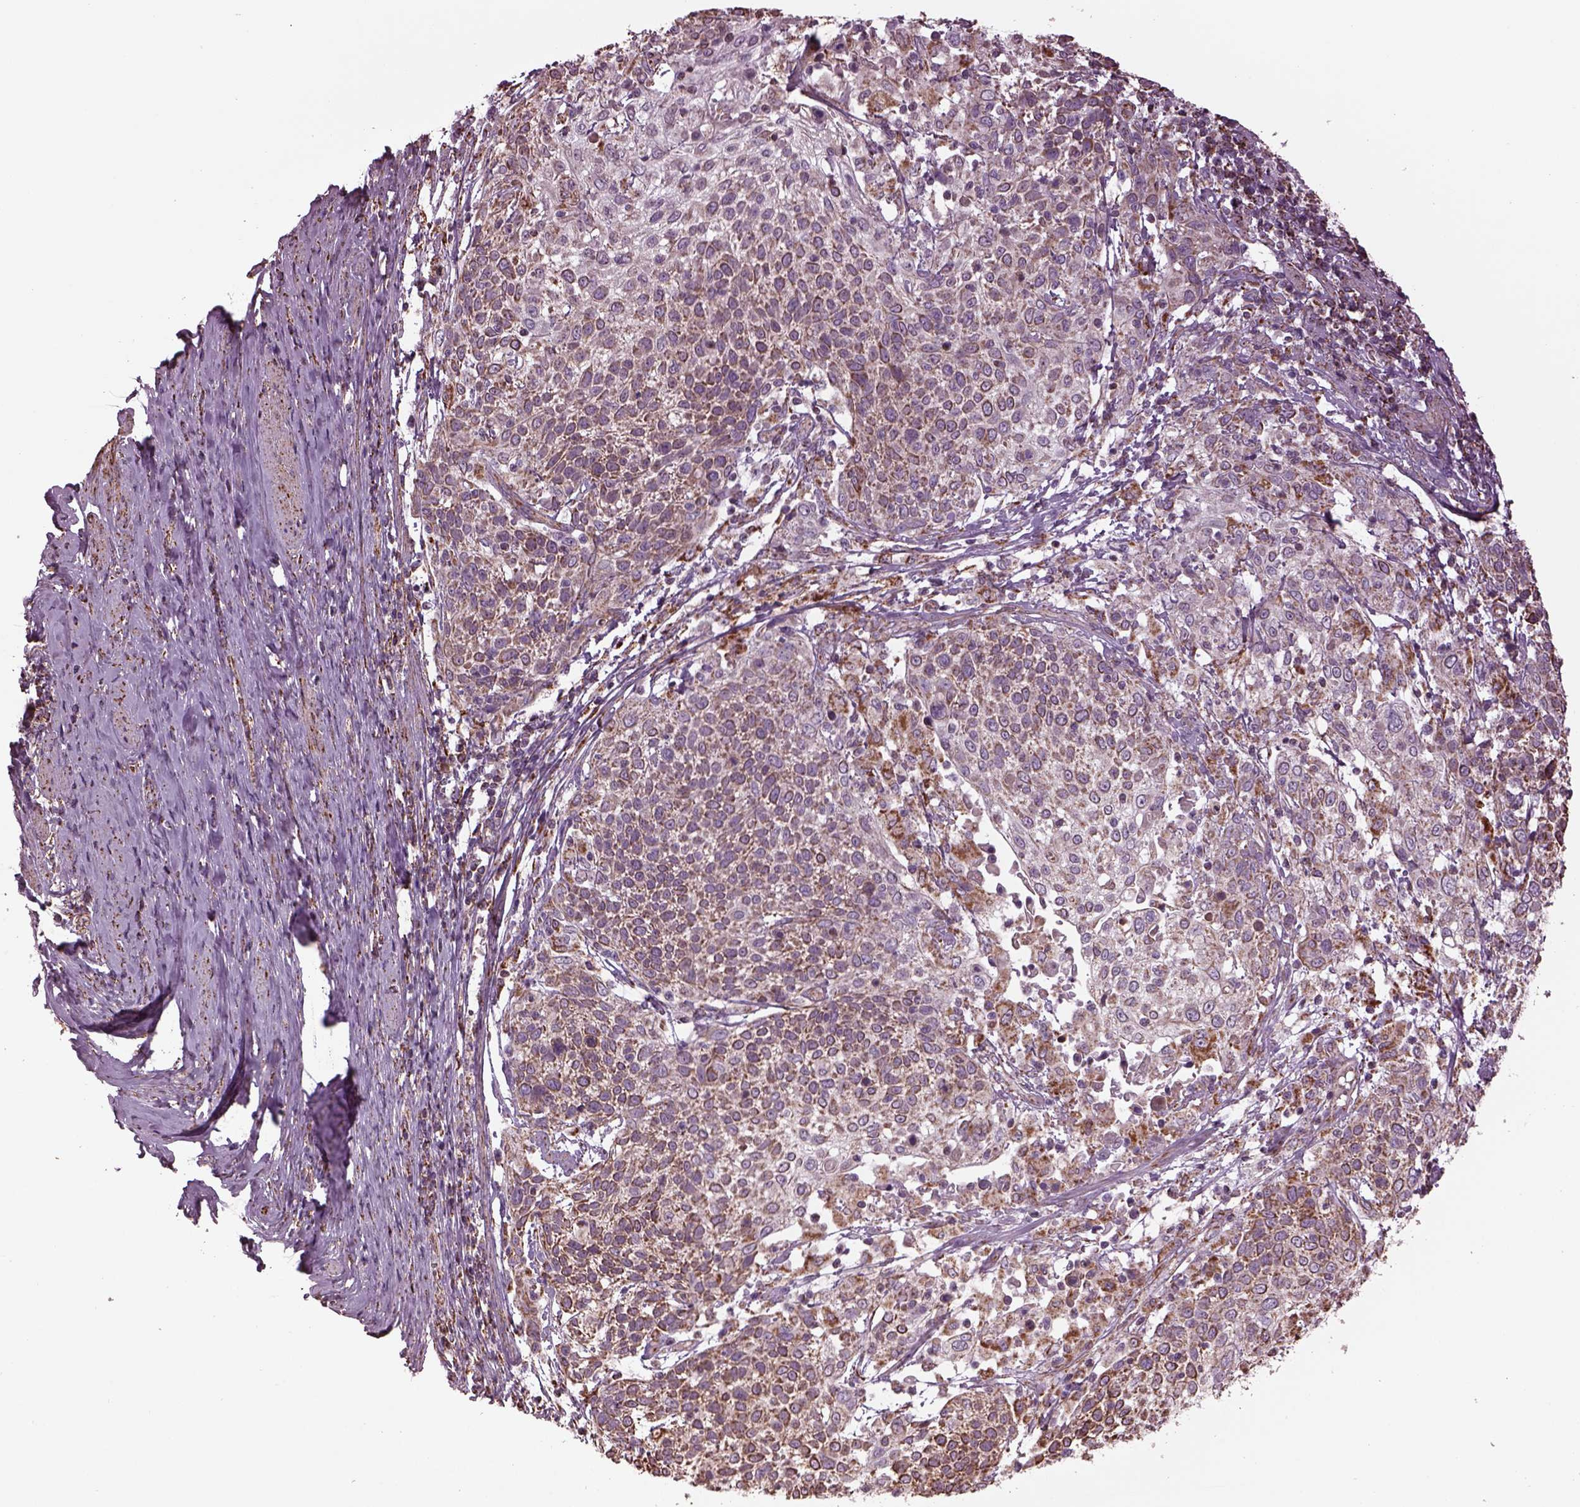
{"staining": {"intensity": "moderate", "quantity": "<25%", "location": "cytoplasmic/membranous"}, "tissue": "cervical cancer", "cell_type": "Tumor cells", "image_type": "cancer", "snomed": [{"axis": "morphology", "description": "Squamous cell carcinoma, NOS"}, {"axis": "topography", "description": "Cervix"}], "caption": "Protein staining displays moderate cytoplasmic/membranous staining in approximately <25% of tumor cells in cervical cancer (squamous cell carcinoma).", "gene": "TMEM254", "patient": {"sex": "female", "age": 61}}